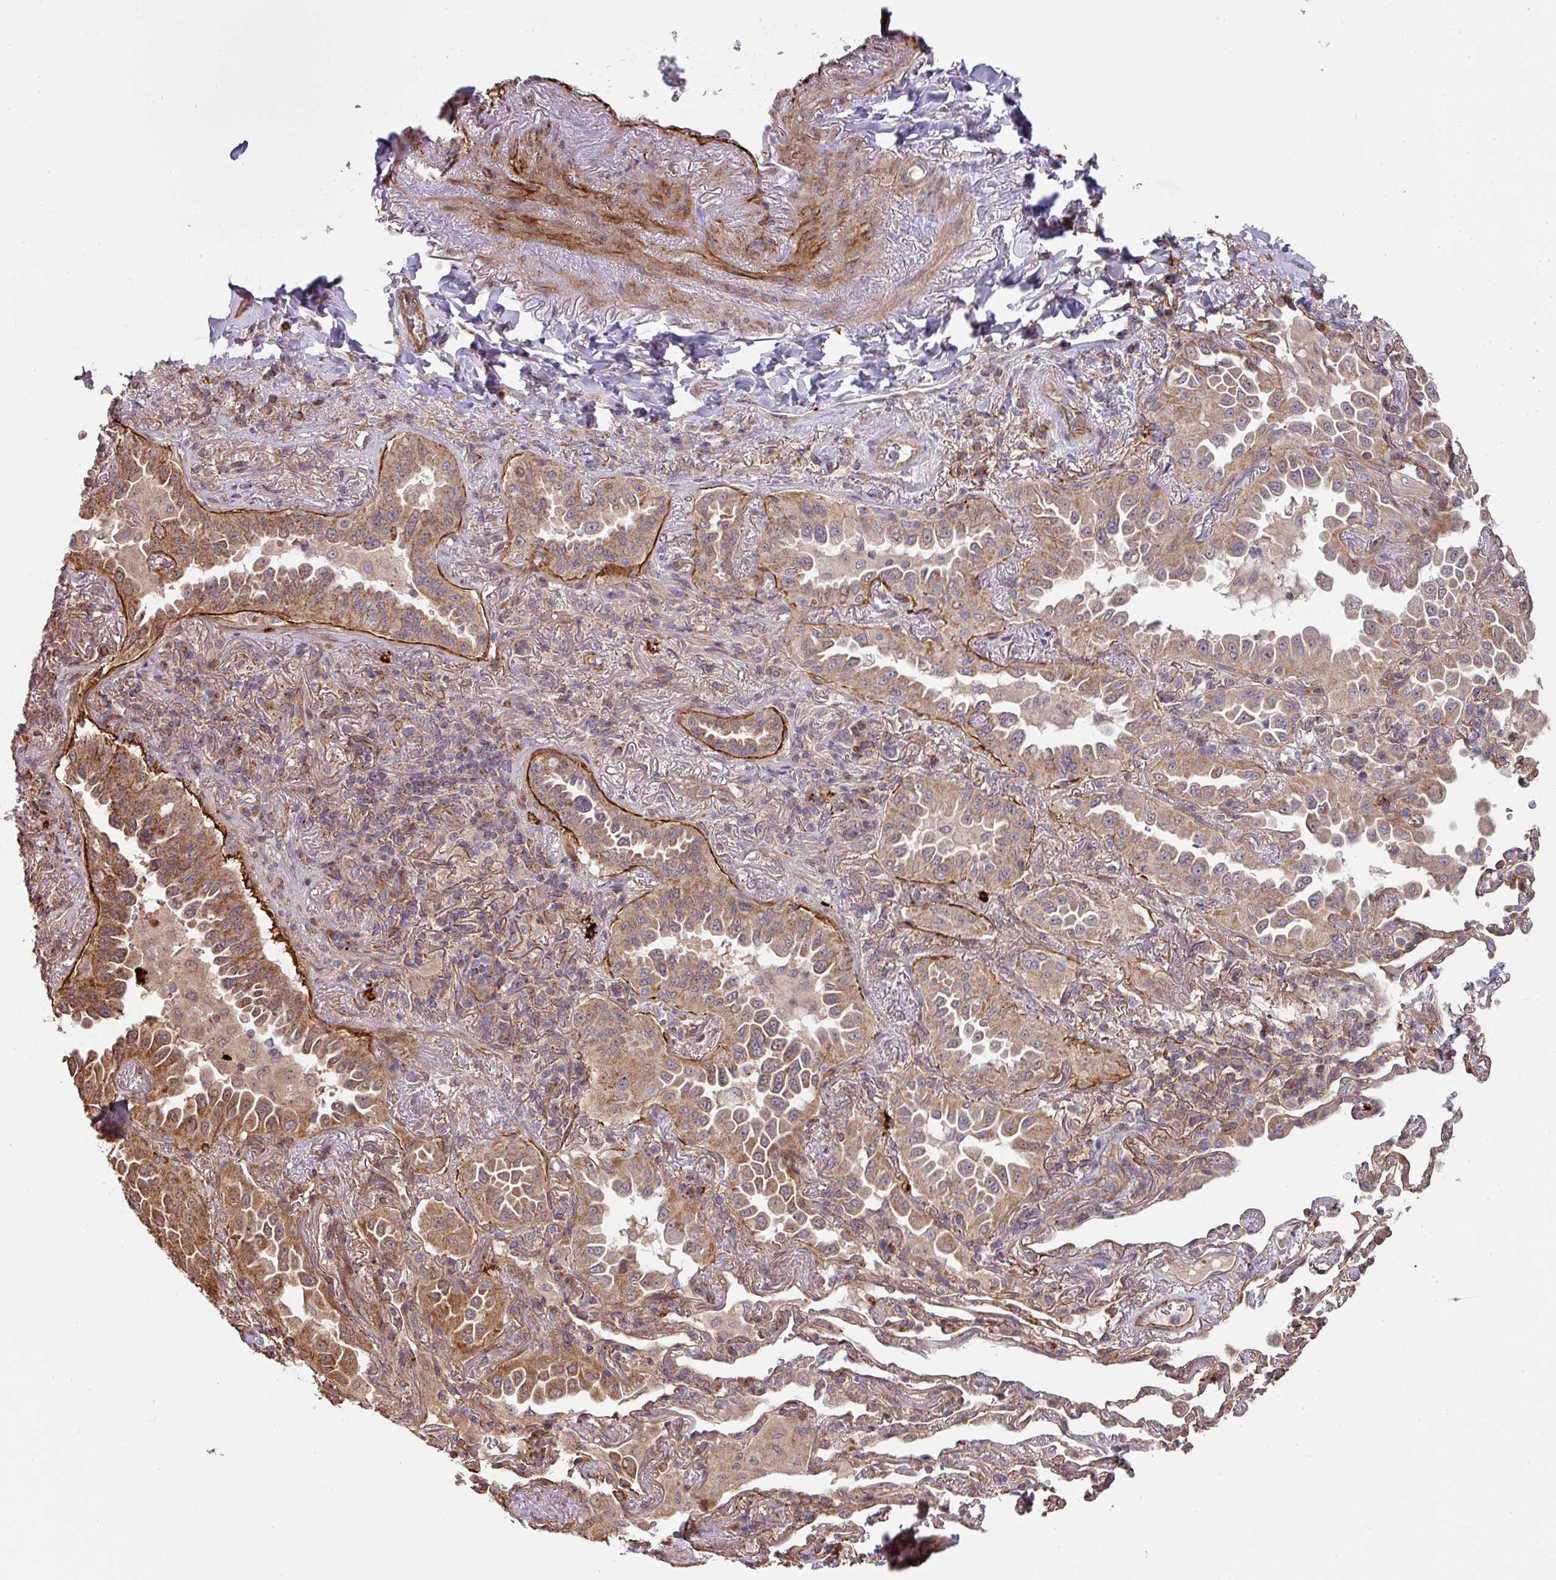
{"staining": {"intensity": "moderate", "quantity": ">75%", "location": "cytoplasmic/membranous"}, "tissue": "lung cancer", "cell_type": "Tumor cells", "image_type": "cancer", "snomed": [{"axis": "morphology", "description": "Adenocarcinoma, NOS"}, {"axis": "topography", "description": "Lung"}], "caption": "Tumor cells exhibit moderate cytoplasmic/membranous expression in about >75% of cells in lung cancer.", "gene": "STK35", "patient": {"sex": "female", "age": 69}}